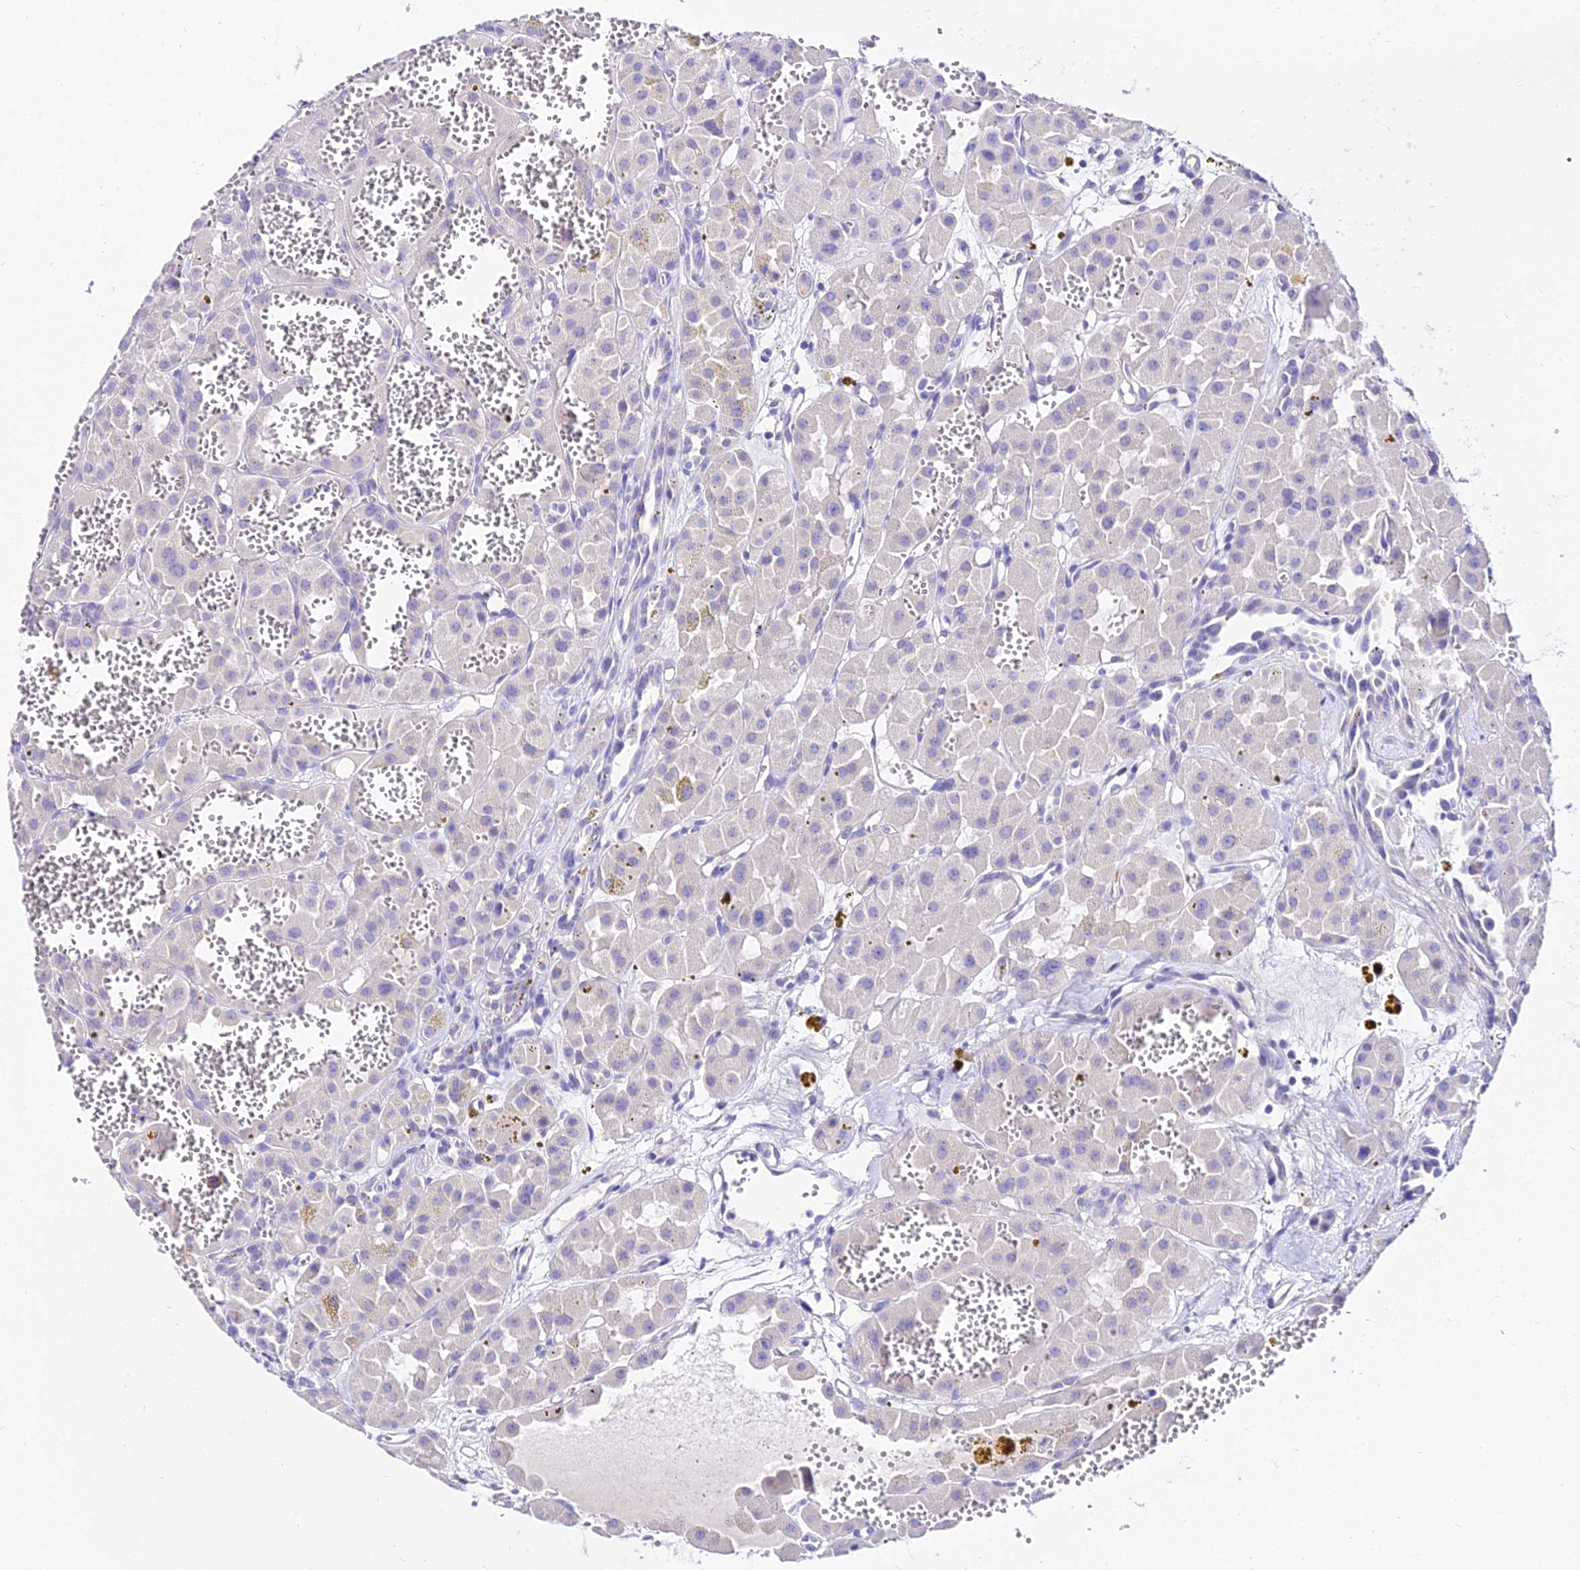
{"staining": {"intensity": "negative", "quantity": "none", "location": "none"}, "tissue": "renal cancer", "cell_type": "Tumor cells", "image_type": "cancer", "snomed": [{"axis": "morphology", "description": "Carcinoma, NOS"}, {"axis": "topography", "description": "Kidney"}], "caption": "A micrograph of human renal cancer (carcinoma) is negative for staining in tumor cells.", "gene": "DEFB106A", "patient": {"sex": "female", "age": 75}}